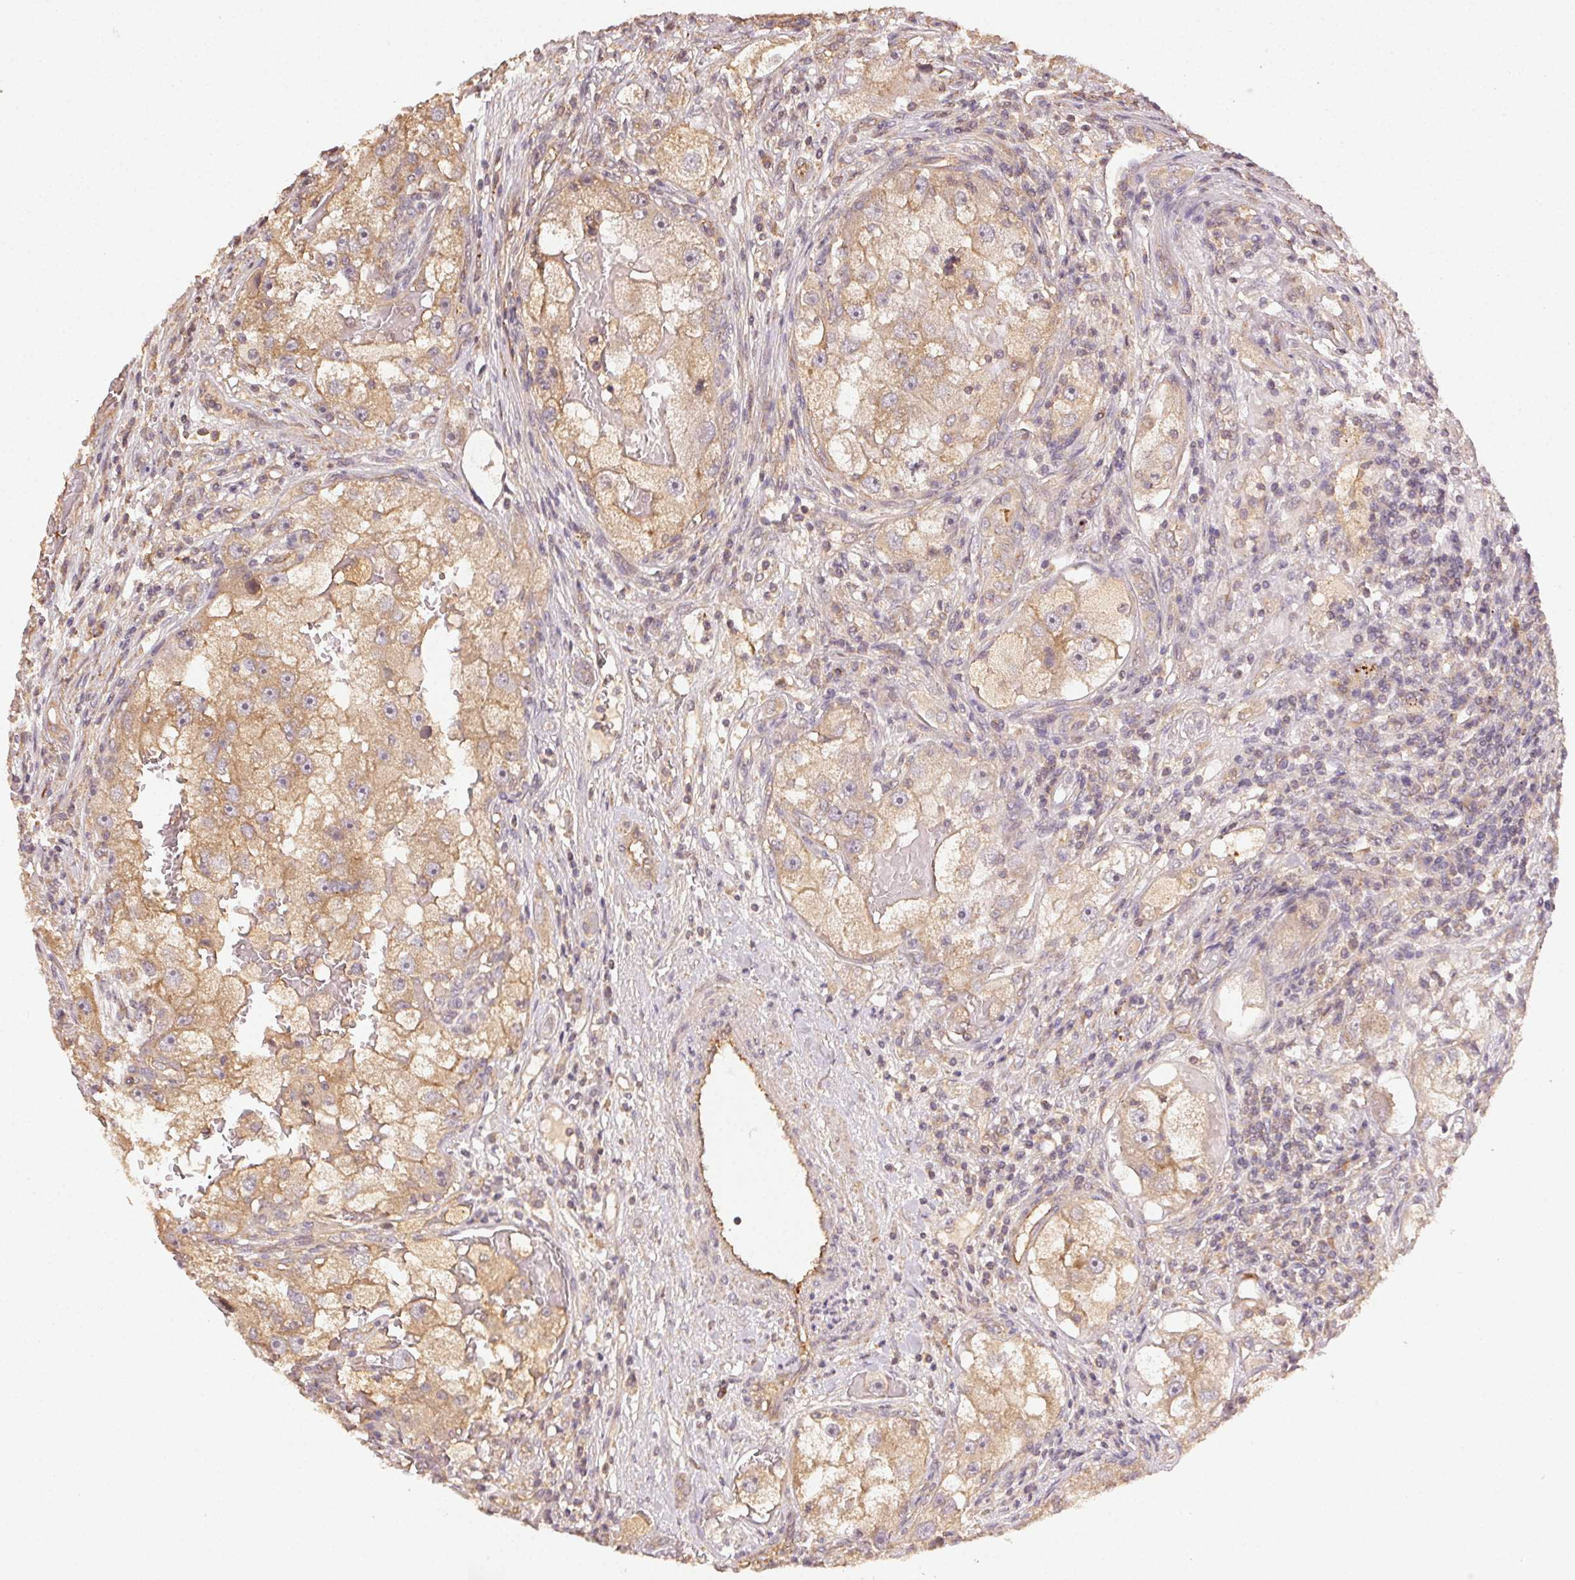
{"staining": {"intensity": "weak", "quantity": ">75%", "location": "cytoplasmic/membranous"}, "tissue": "renal cancer", "cell_type": "Tumor cells", "image_type": "cancer", "snomed": [{"axis": "morphology", "description": "Adenocarcinoma, NOS"}, {"axis": "topography", "description": "Kidney"}], "caption": "This histopathology image exhibits adenocarcinoma (renal) stained with IHC to label a protein in brown. The cytoplasmic/membranous of tumor cells show weak positivity for the protein. Nuclei are counter-stained blue.", "gene": "RALA", "patient": {"sex": "male", "age": 63}}